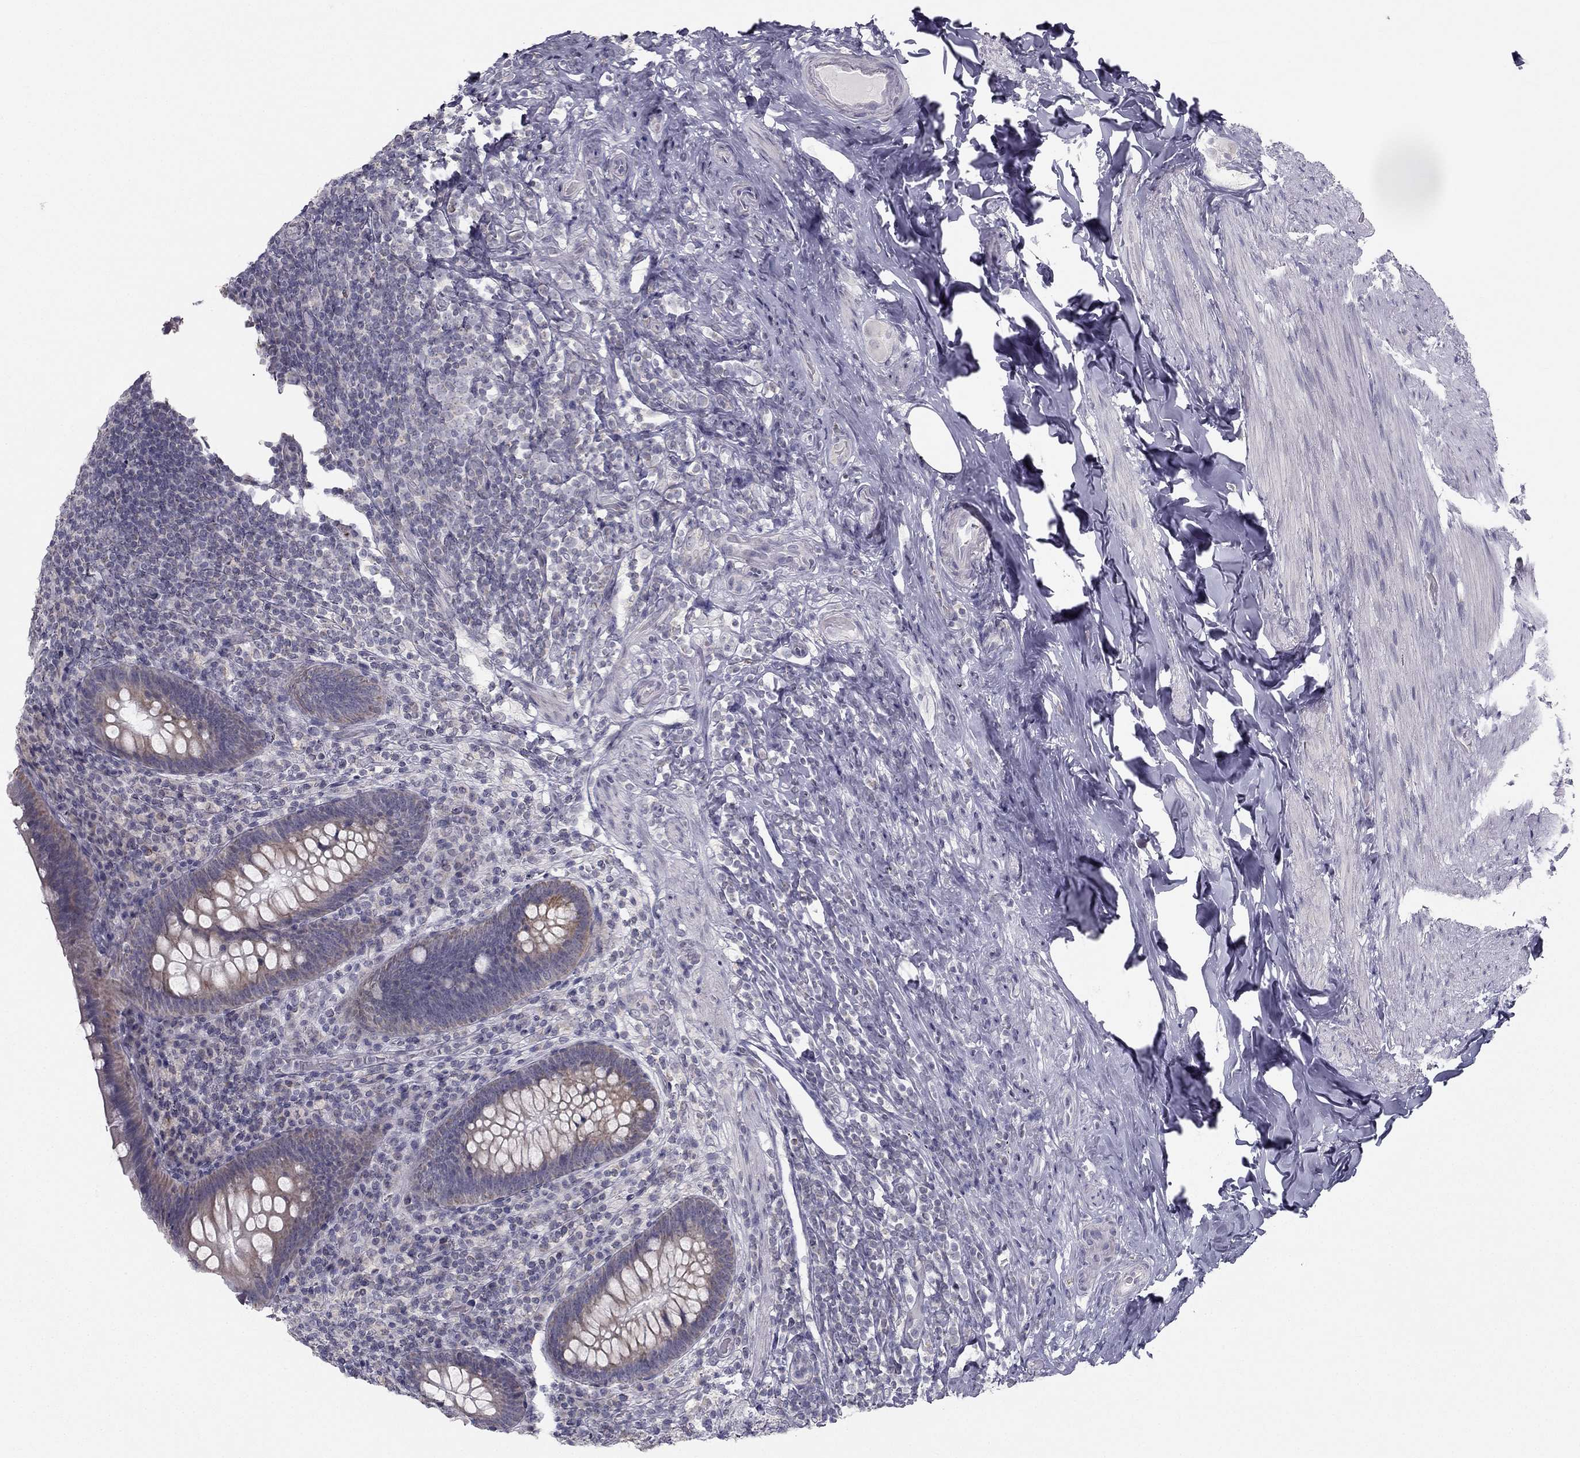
{"staining": {"intensity": "moderate", "quantity": "<25%", "location": "cytoplasmic/membranous"}, "tissue": "appendix", "cell_type": "Glandular cells", "image_type": "normal", "snomed": [{"axis": "morphology", "description": "Normal tissue, NOS"}, {"axis": "topography", "description": "Appendix"}], "caption": "IHC (DAB) staining of normal human appendix exhibits moderate cytoplasmic/membranous protein expression in about <25% of glandular cells.", "gene": "C5orf49", "patient": {"sex": "male", "age": 47}}